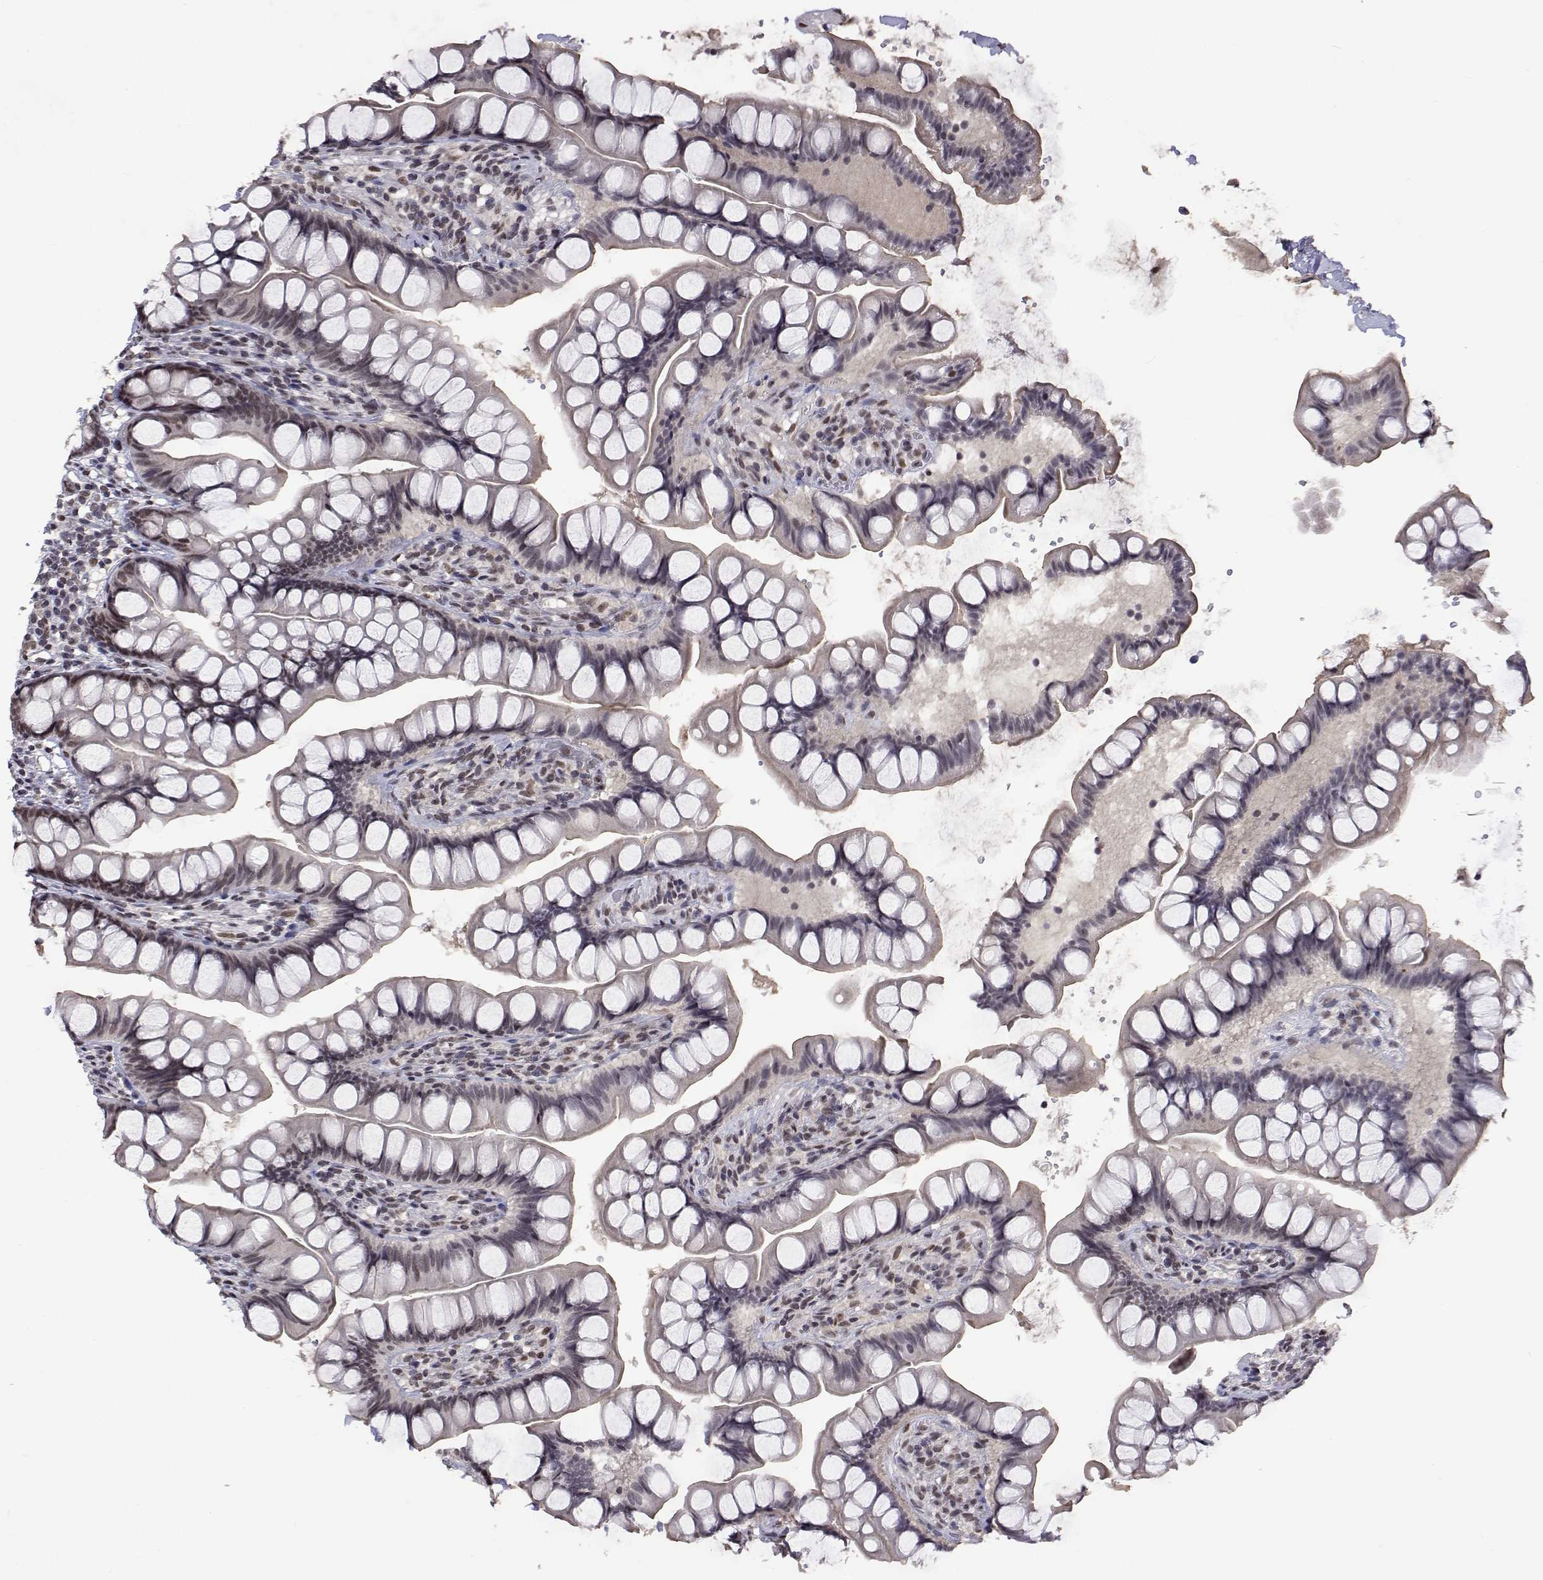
{"staining": {"intensity": "moderate", "quantity": ">75%", "location": "nuclear"}, "tissue": "small intestine", "cell_type": "Glandular cells", "image_type": "normal", "snomed": [{"axis": "morphology", "description": "Normal tissue, NOS"}, {"axis": "topography", "description": "Small intestine"}], "caption": "Small intestine stained with DAB IHC shows medium levels of moderate nuclear staining in about >75% of glandular cells. The protein is shown in brown color, while the nuclei are stained blue.", "gene": "HNRNPA0", "patient": {"sex": "male", "age": 70}}